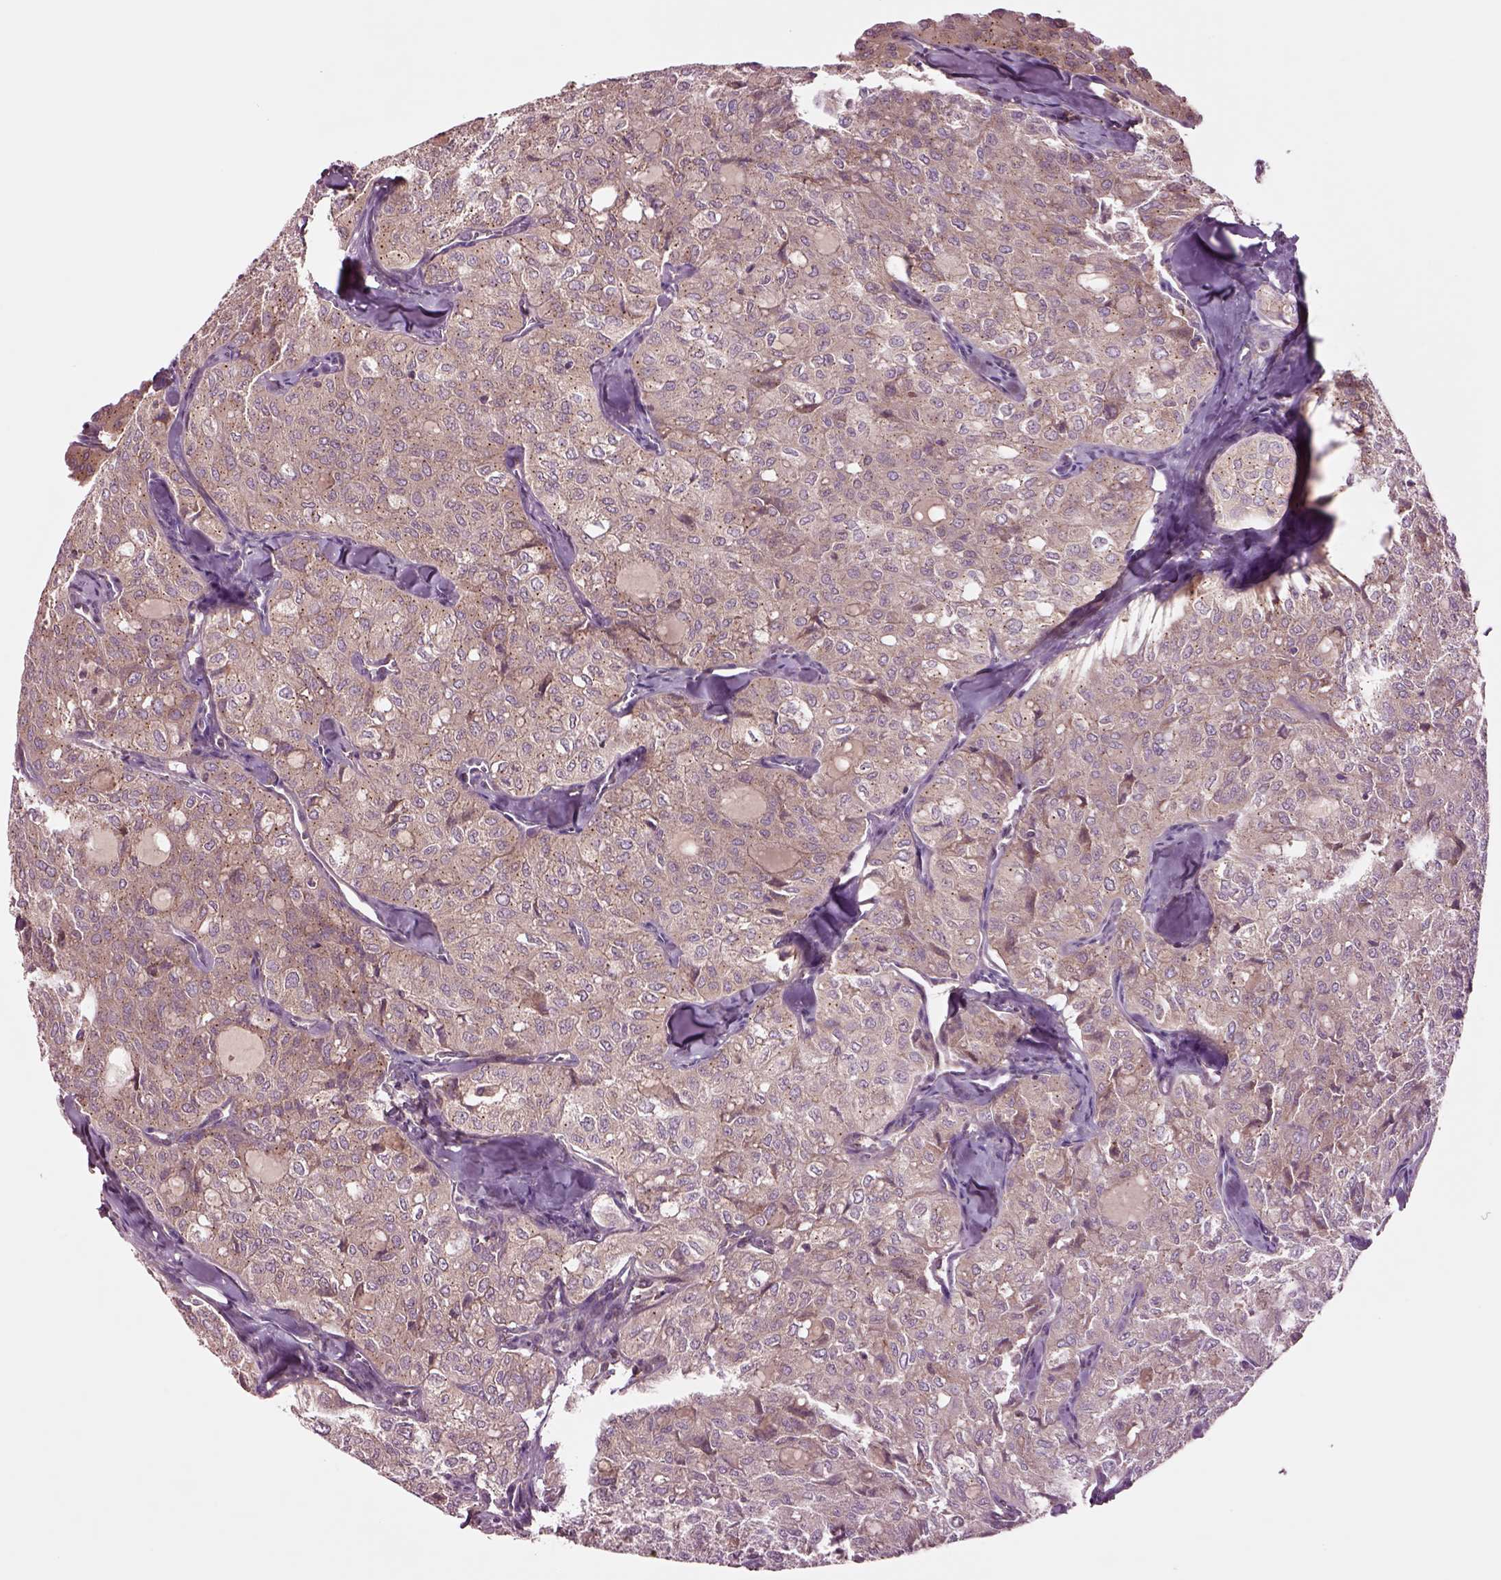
{"staining": {"intensity": "moderate", "quantity": ">75%", "location": "cytoplasmic/membranous"}, "tissue": "thyroid cancer", "cell_type": "Tumor cells", "image_type": "cancer", "snomed": [{"axis": "morphology", "description": "Follicular adenoma carcinoma, NOS"}, {"axis": "topography", "description": "Thyroid gland"}], "caption": "Protein expression analysis of follicular adenoma carcinoma (thyroid) demonstrates moderate cytoplasmic/membranous positivity in about >75% of tumor cells.", "gene": "SEC23A", "patient": {"sex": "male", "age": 75}}